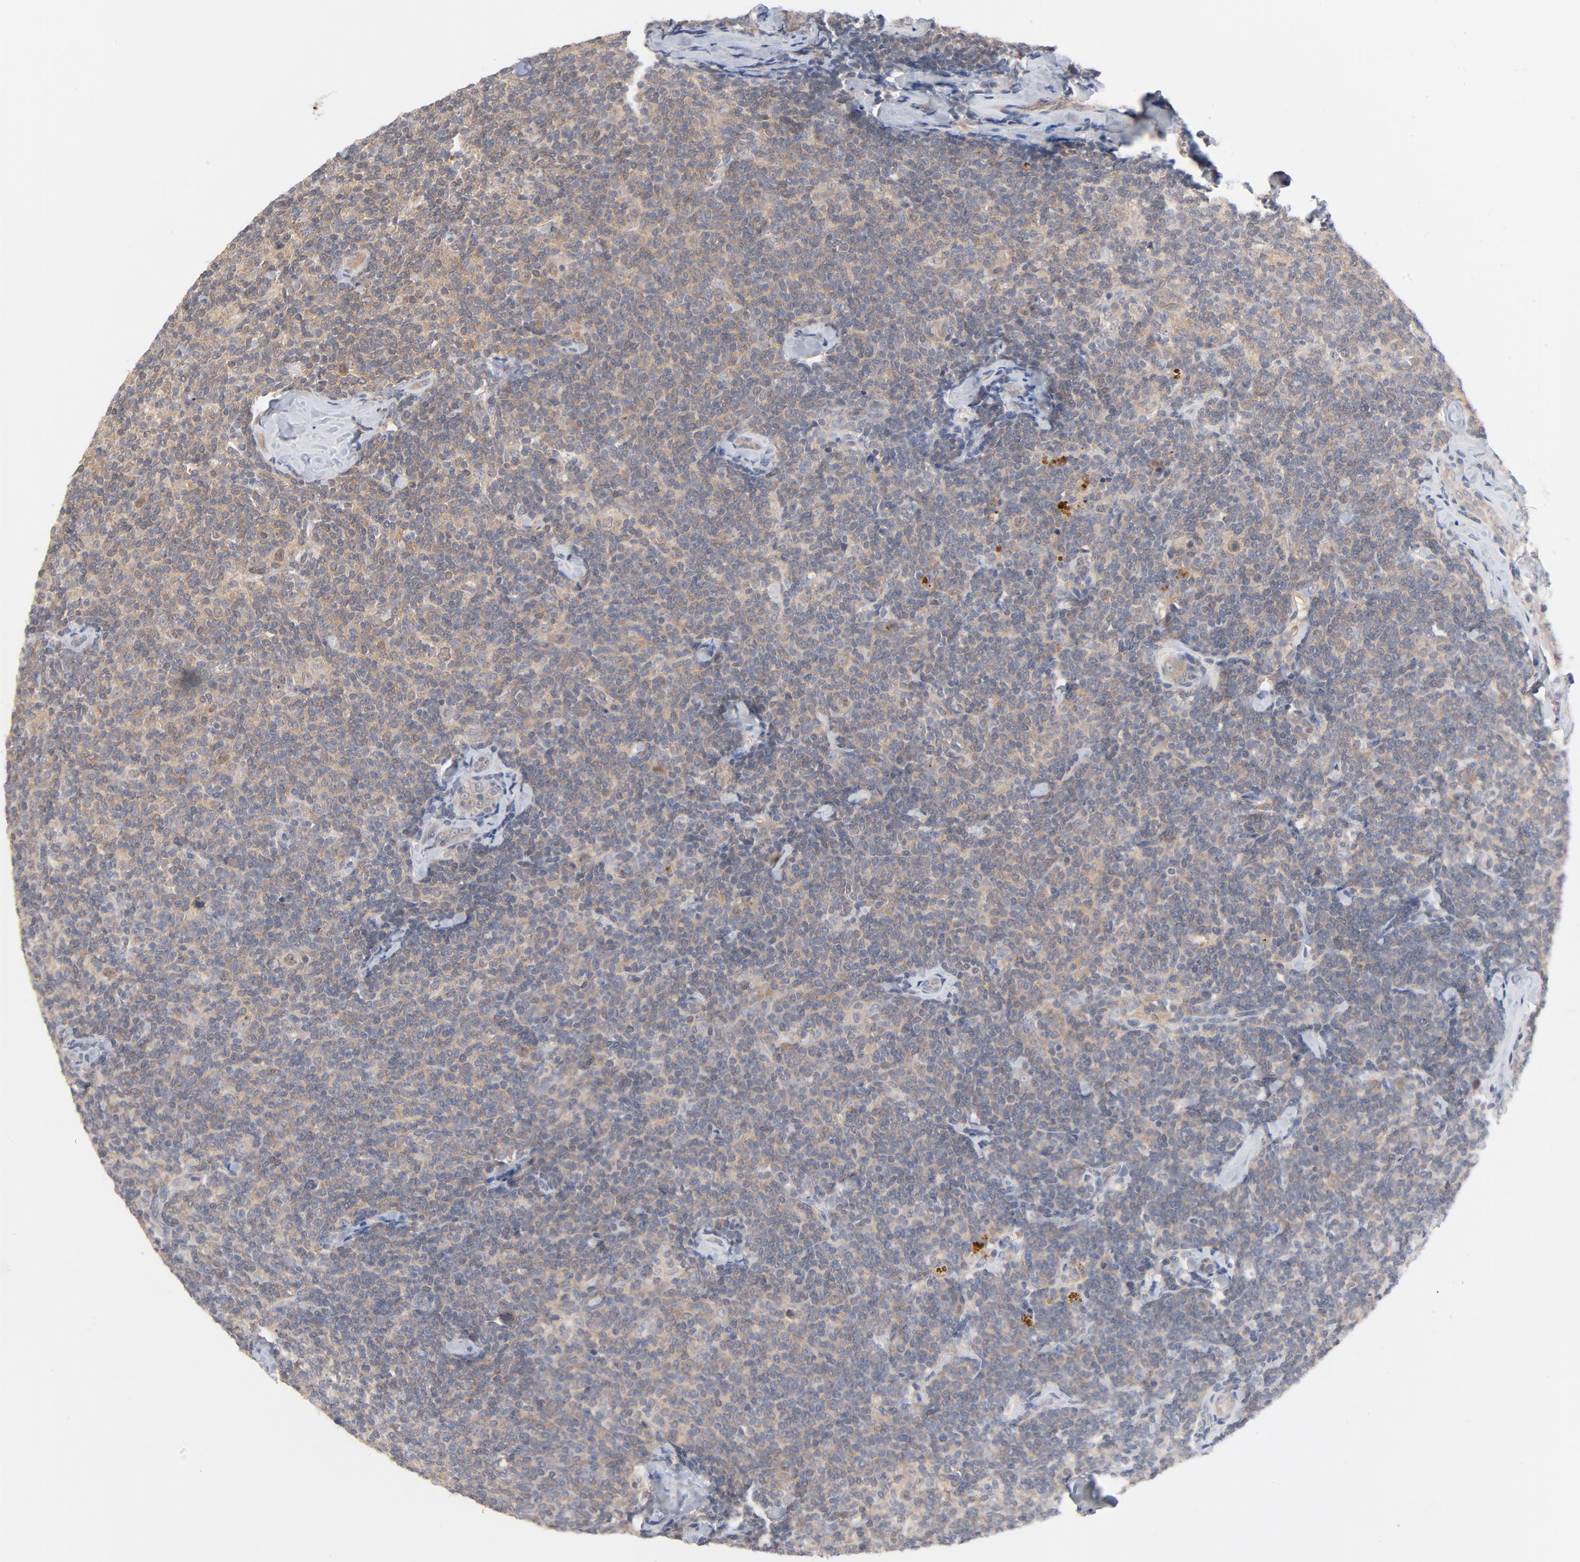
{"staining": {"intensity": "negative", "quantity": "none", "location": "none"}, "tissue": "lymphoma", "cell_type": "Tumor cells", "image_type": "cancer", "snomed": [{"axis": "morphology", "description": "Malignant lymphoma, non-Hodgkin's type, Low grade"}, {"axis": "topography", "description": "Lymph node"}], "caption": "The image shows no significant positivity in tumor cells of low-grade malignant lymphoma, non-Hodgkin's type.", "gene": "UBL4A", "patient": {"sex": "female", "age": 56}}